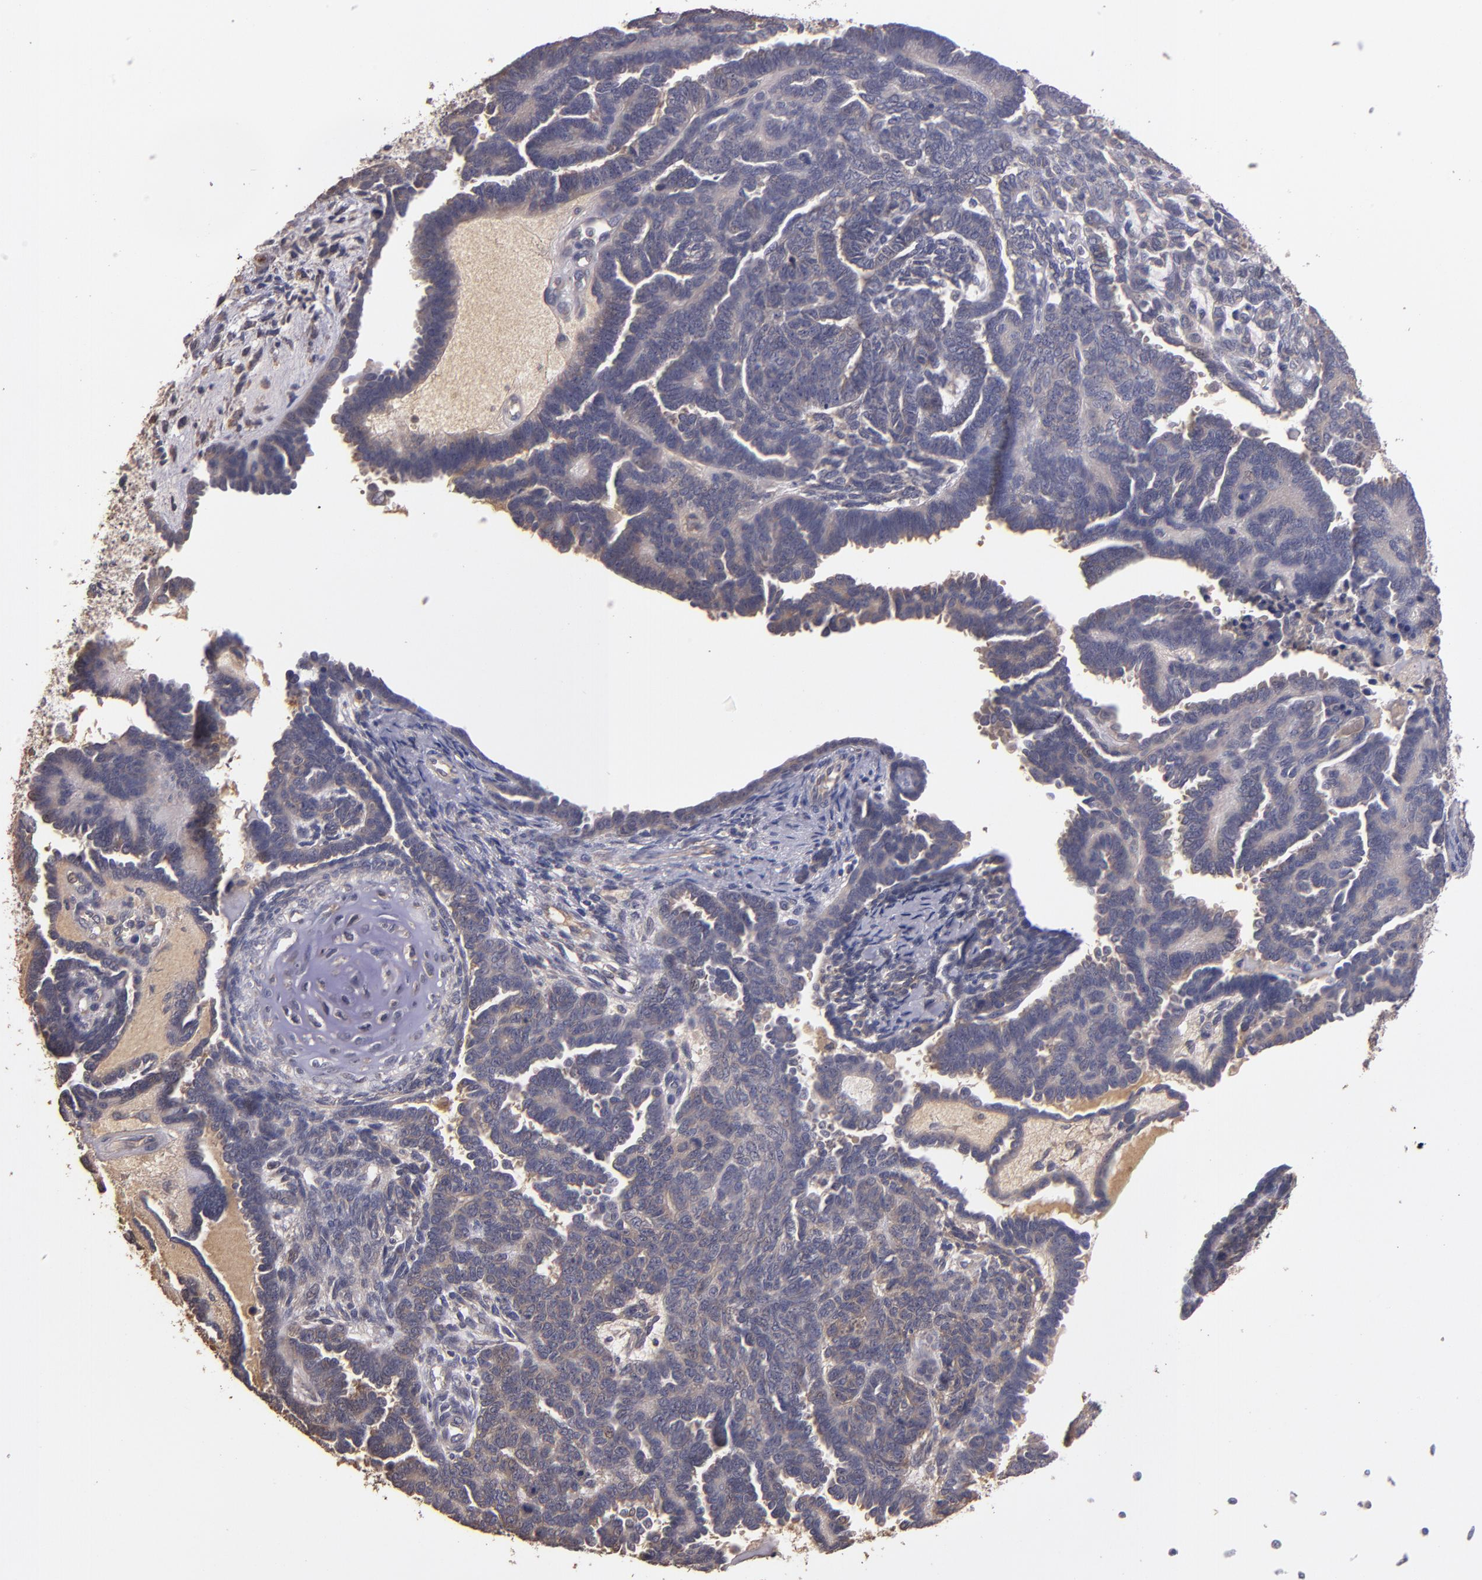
{"staining": {"intensity": "weak", "quantity": "25%-75%", "location": "cytoplasmic/membranous"}, "tissue": "endometrial cancer", "cell_type": "Tumor cells", "image_type": "cancer", "snomed": [{"axis": "morphology", "description": "Neoplasm, malignant, NOS"}, {"axis": "topography", "description": "Endometrium"}], "caption": "Immunohistochemical staining of human neoplasm (malignant) (endometrial) displays weak cytoplasmic/membranous protein positivity in about 25%-75% of tumor cells.", "gene": "GNAZ", "patient": {"sex": "female", "age": 74}}